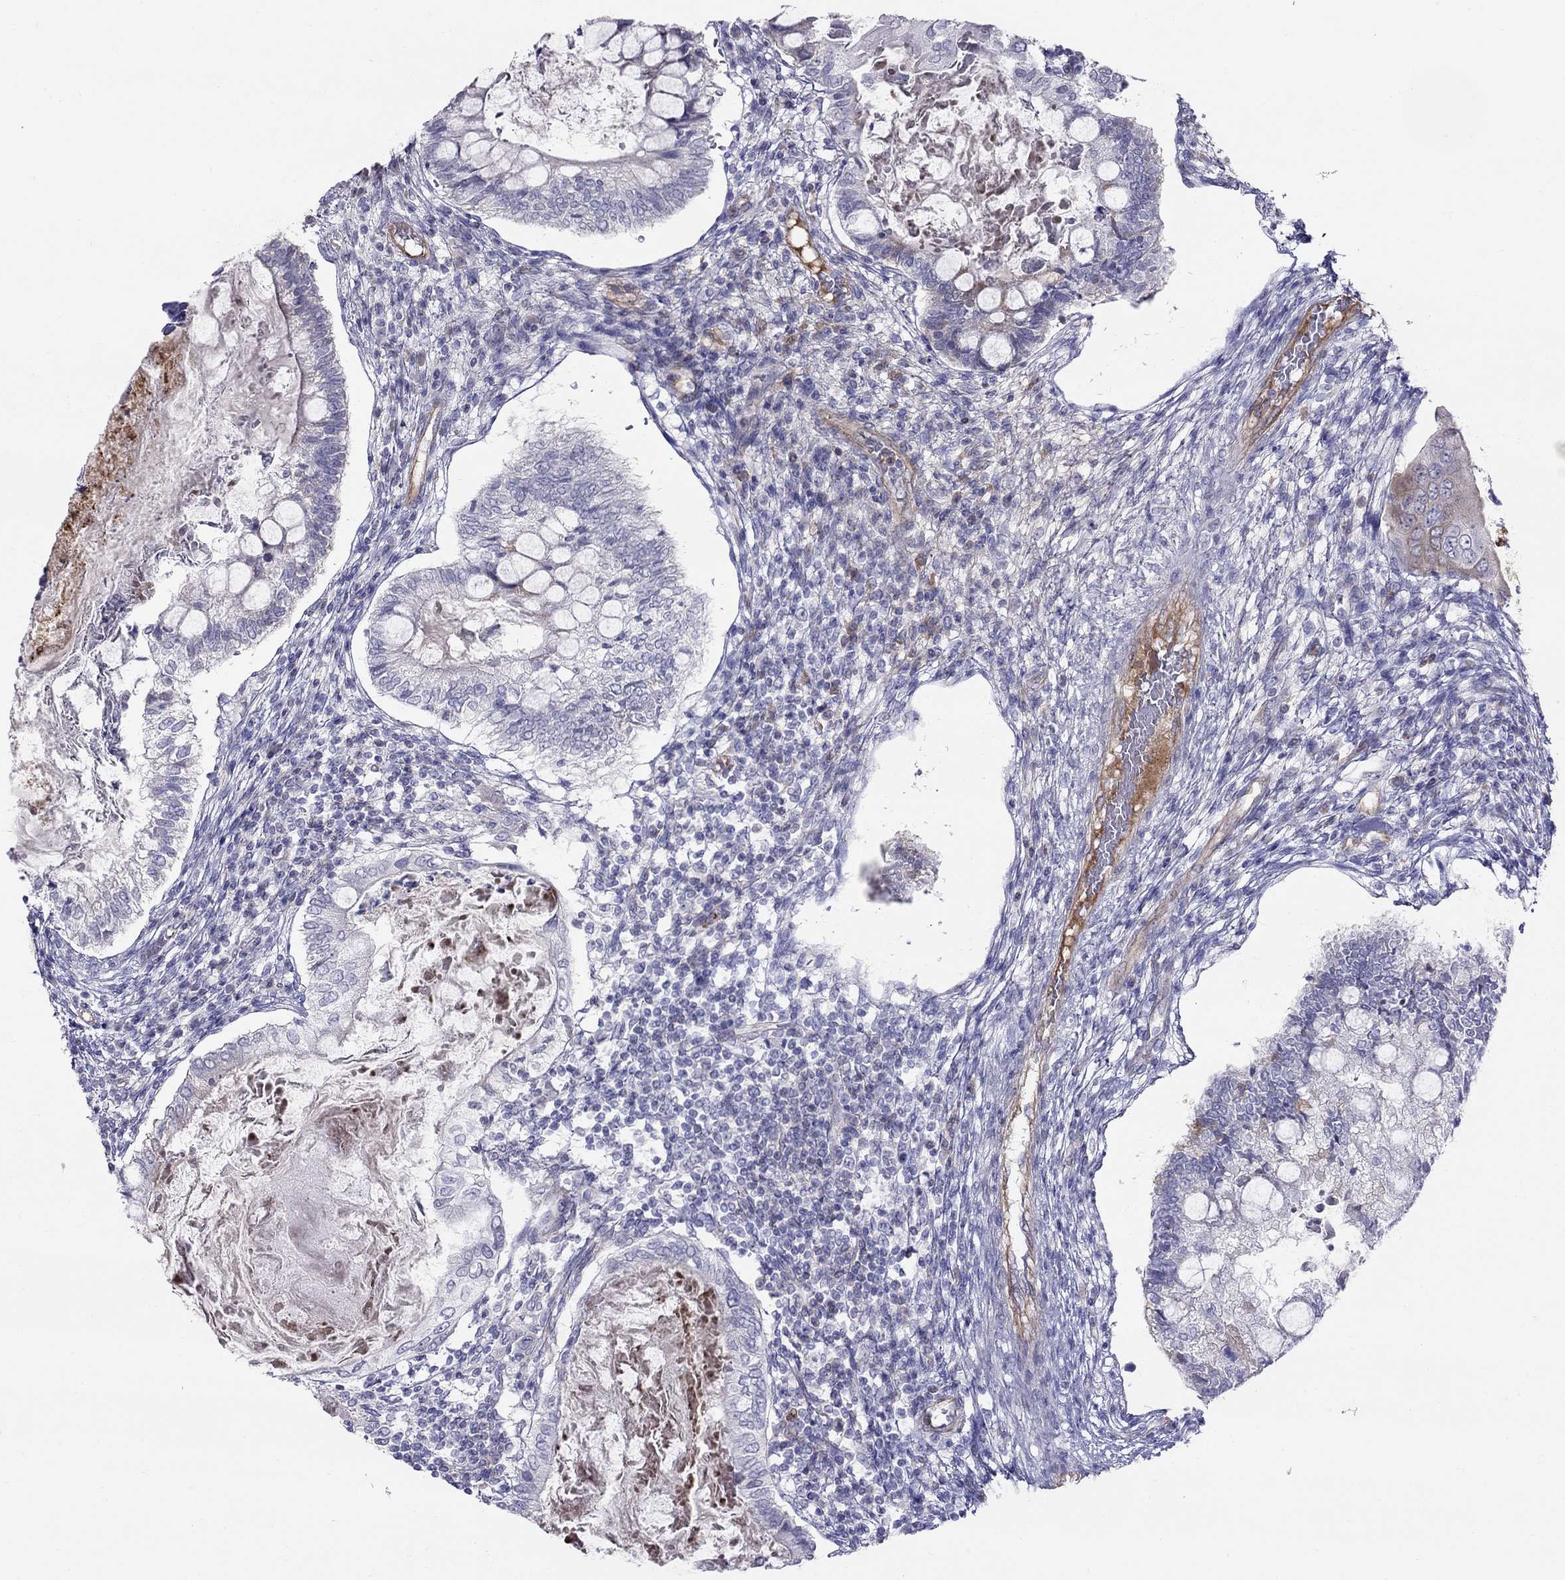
{"staining": {"intensity": "negative", "quantity": "none", "location": "none"}, "tissue": "testis cancer", "cell_type": "Tumor cells", "image_type": "cancer", "snomed": [{"axis": "morphology", "description": "Seminoma, NOS"}, {"axis": "morphology", "description": "Carcinoma, Embryonal, NOS"}, {"axis": "topography", "description": "Testis"}], "caption": "High magnification brightfield microscopy of testis cancer stained with DAB (brown) and counterstained with hematoxylin (blue): tumor cells show no significant positivity.", "gene": "SPINT4", "patient": {"sex": "male", "age": 41}}